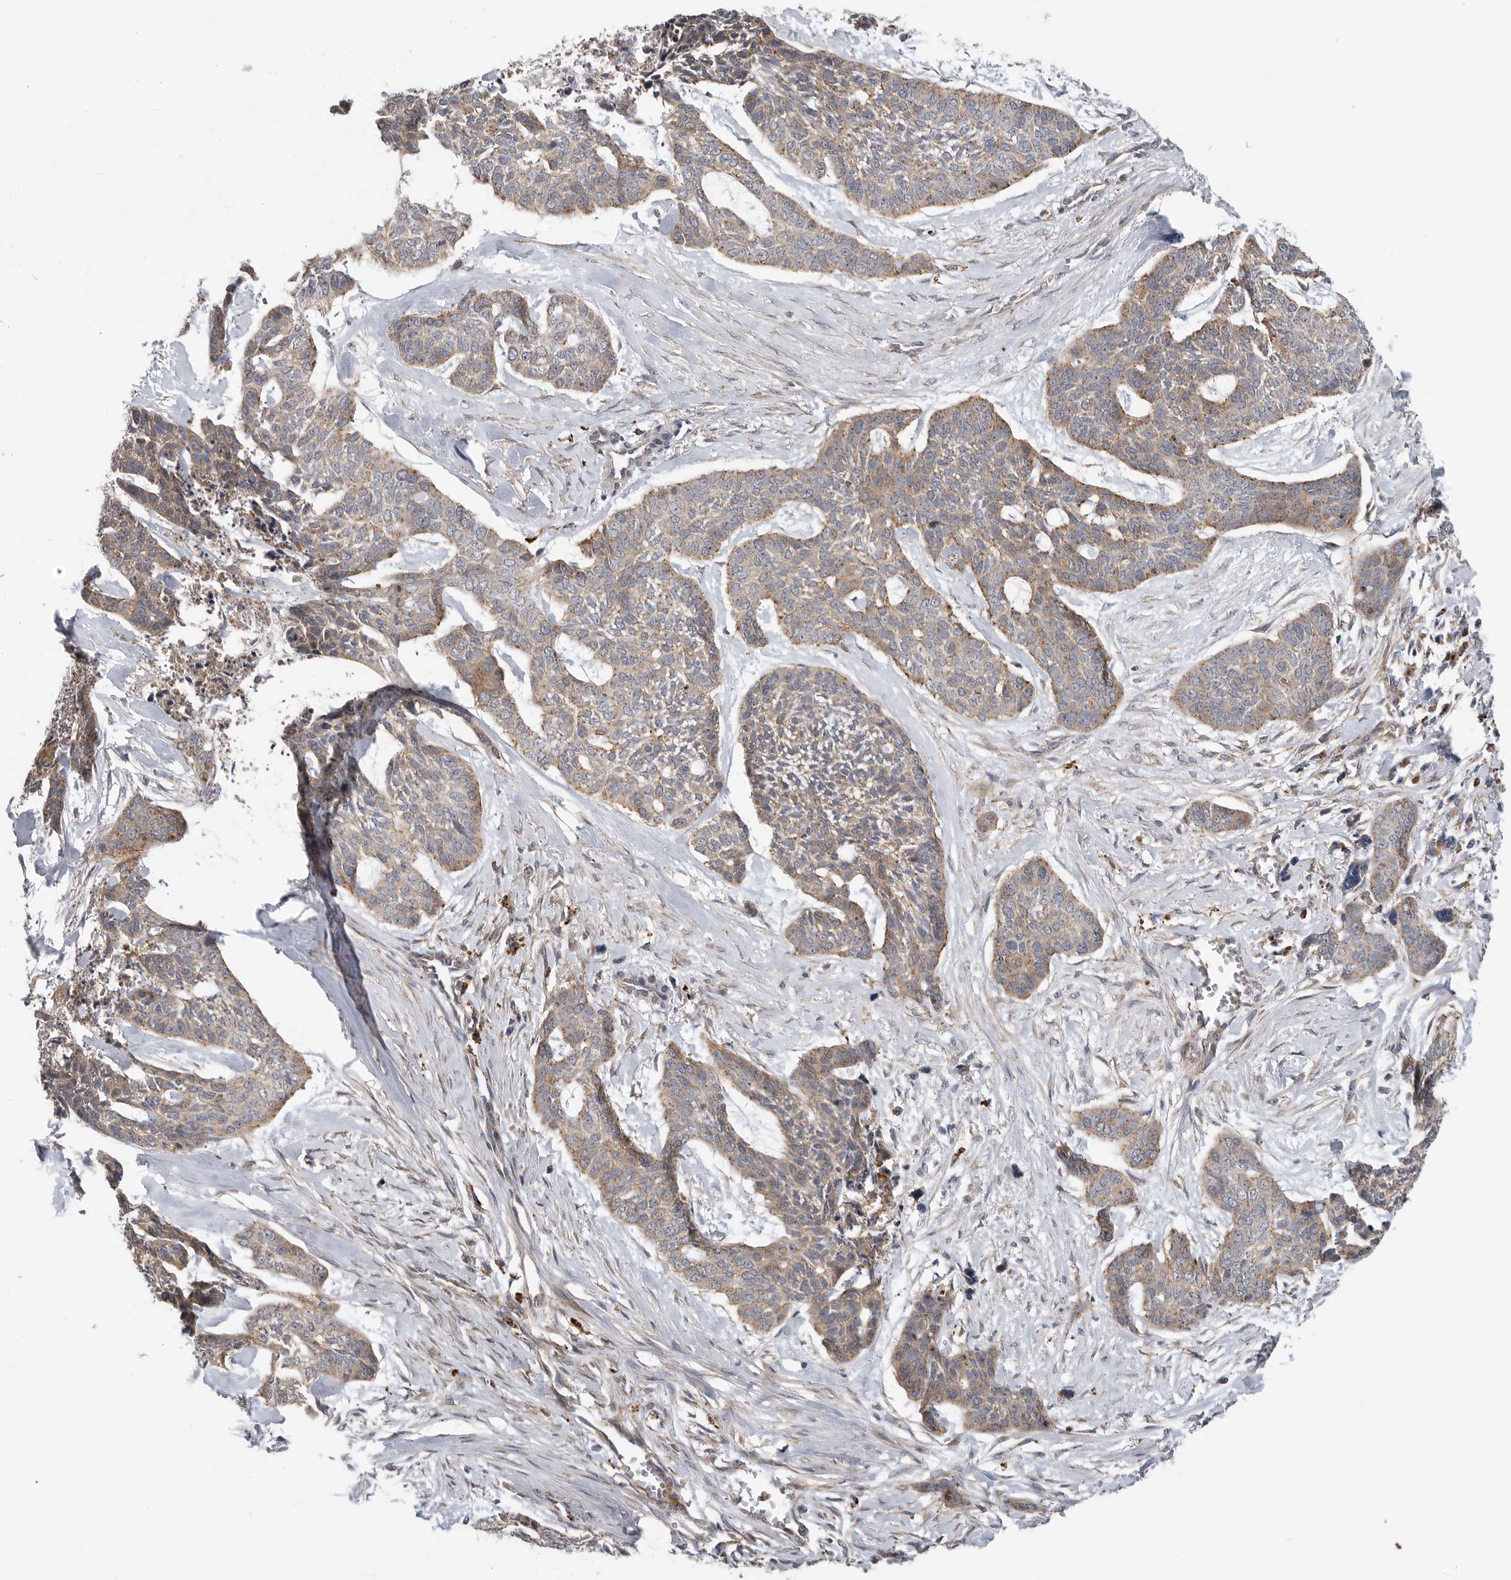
{"staining": {"intensity": "moderate", "quantity": ">75%", "location": "cytoplasmic/membranous"}, "tissue": "skin cancer", "cell_type": "Tumor cells", "image_type": "cancer", "snomed": [{"axis": "morphology", "description": "Basal cell carcinoma"}, {"axis": "topography", "description": "Skin"}], "caption": "Tumor cells reveal medium levels of moderate cytoplasmic/membranous positivity in about >75% of cells in human skin basal cell carcinoma.", "gene": "GALNS", "patient": {"sex": "female", "age": 64}}